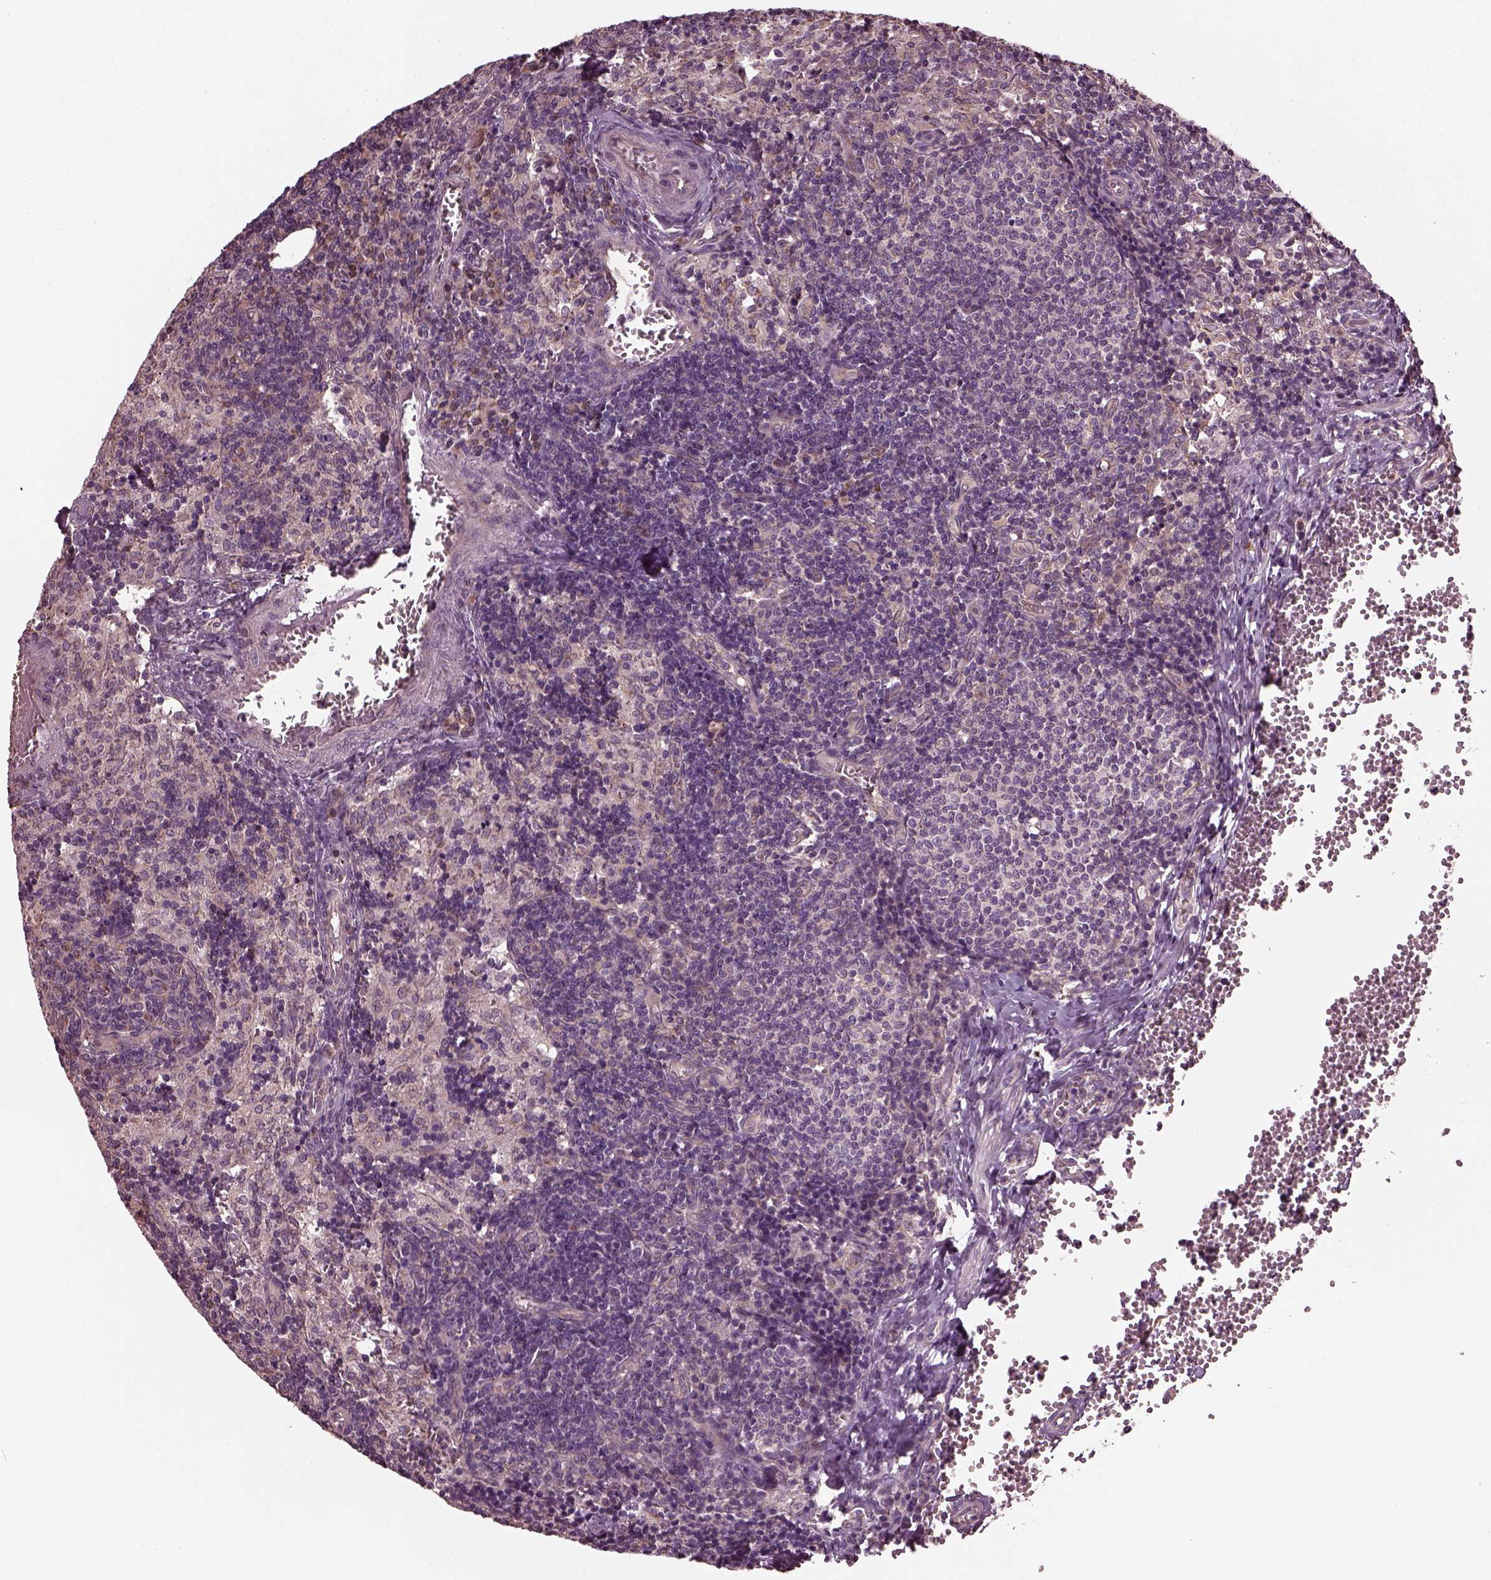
{"staining": {"intensity": "negative", "quantity": "none", "location": "none"}, "tissue": "lymph node", "cell_type": "Germinal center cells", "image_type": "normal", "snomed": [{"axis": "morphology", "description": "Normal tissue, NOS"}, {"axis": "topography", "description": "Lymph node"}], "caption": "Germinal center cells are negative for protein expression in normal human lymph node.", "gene": "RUFY3", "patient": {"sex": "female", "age": 50}}